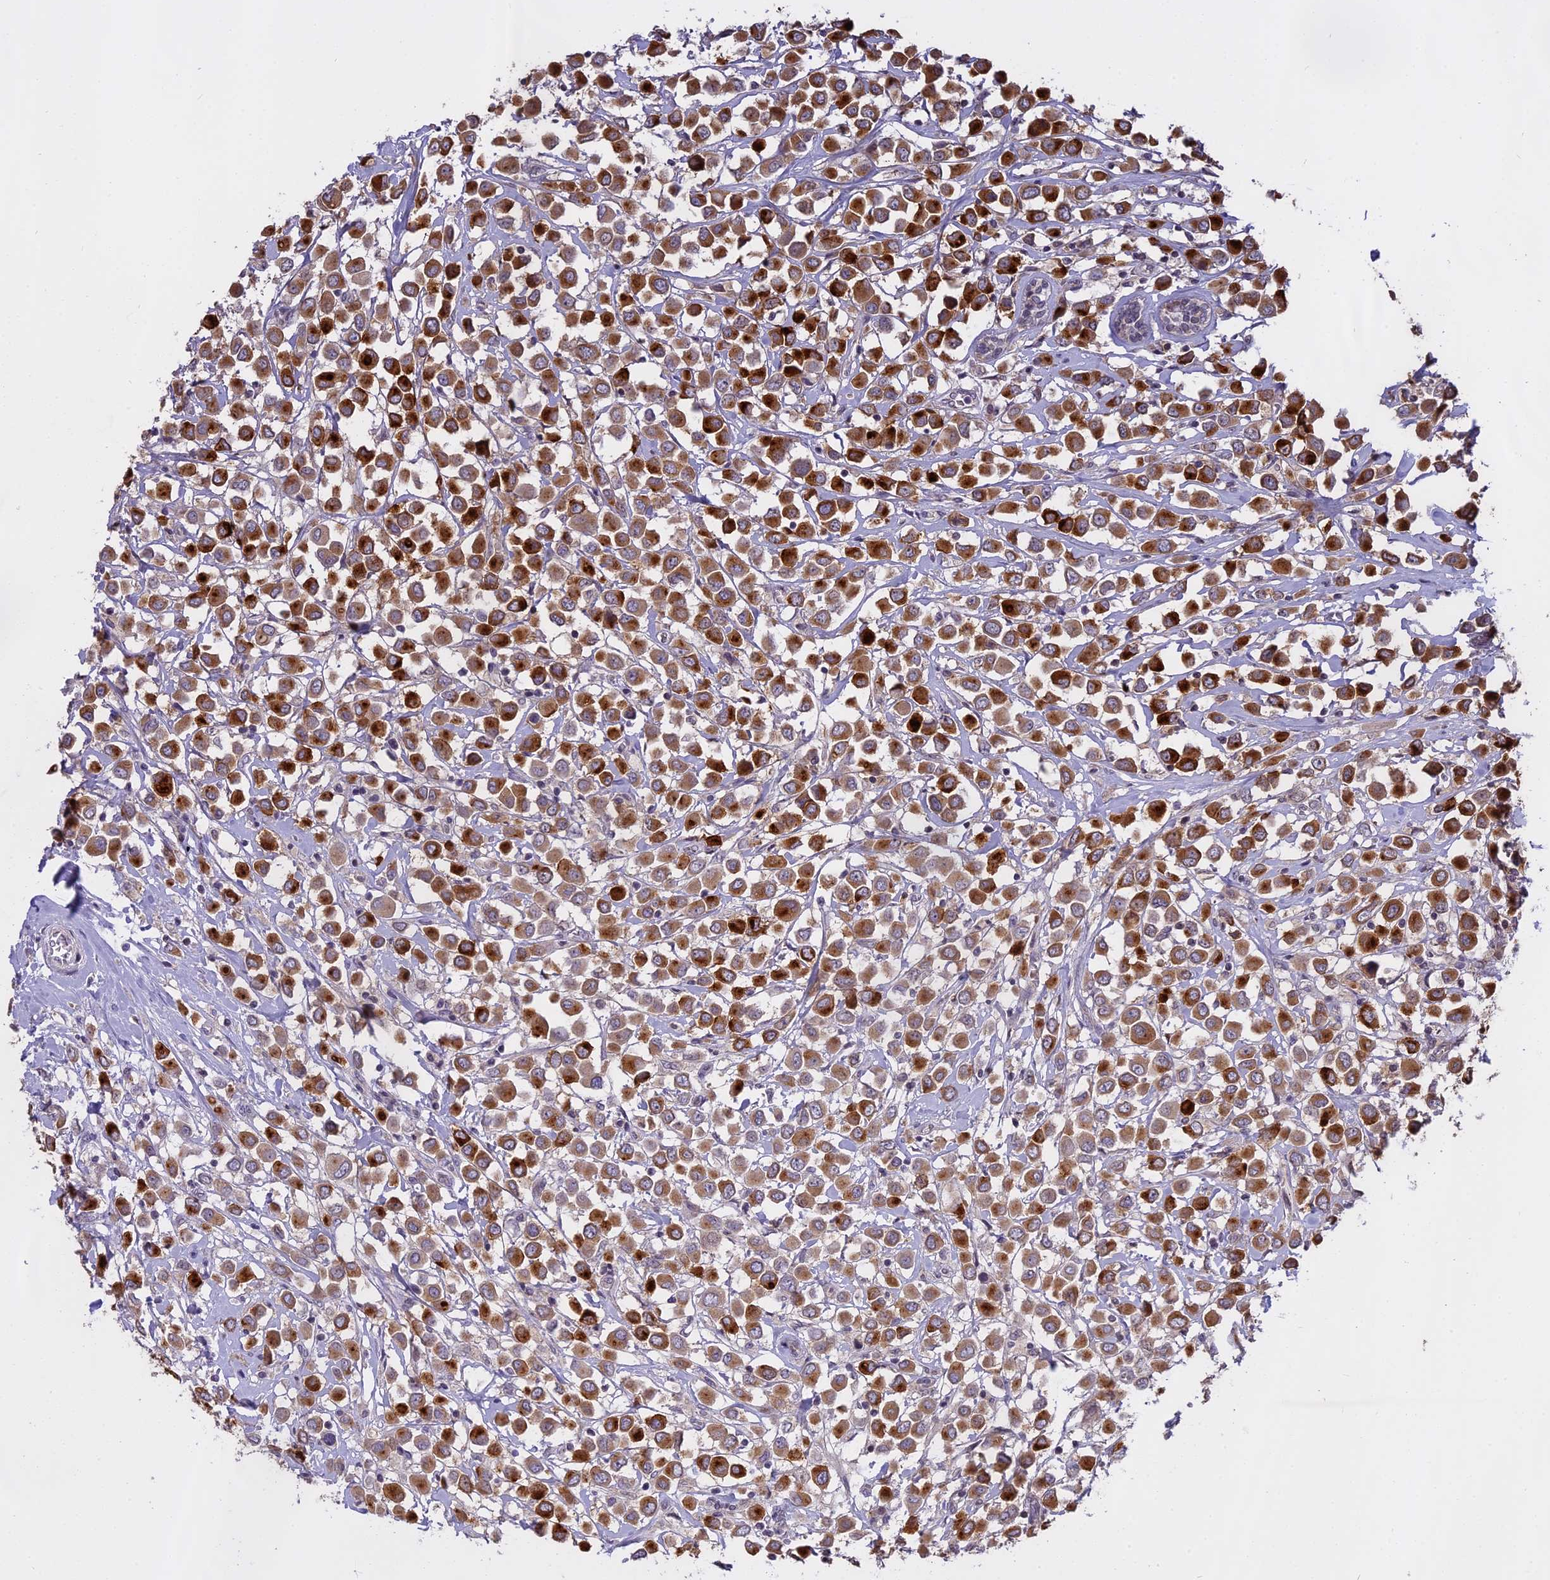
{"staining": {"intensity": "strong", "quantity": ">75%", "location": "cytoplasmic/membranous"}, "tissue": "breast cancer", "cell_type": "Tumor cells", "image_type": "cancer", "snomed": [{"axis": "morphology", "description": "Duct carcinoma"}, {"axis": "topography", "description": "Breast"}], "caption": "Strong cytoplasmic/membranous staining is seen in about >75% of tumor cells in breast cancer (invasive ductal carcinoma).", "gene": "WFDC2", "patient": {"sex": "female", "age": 61}}